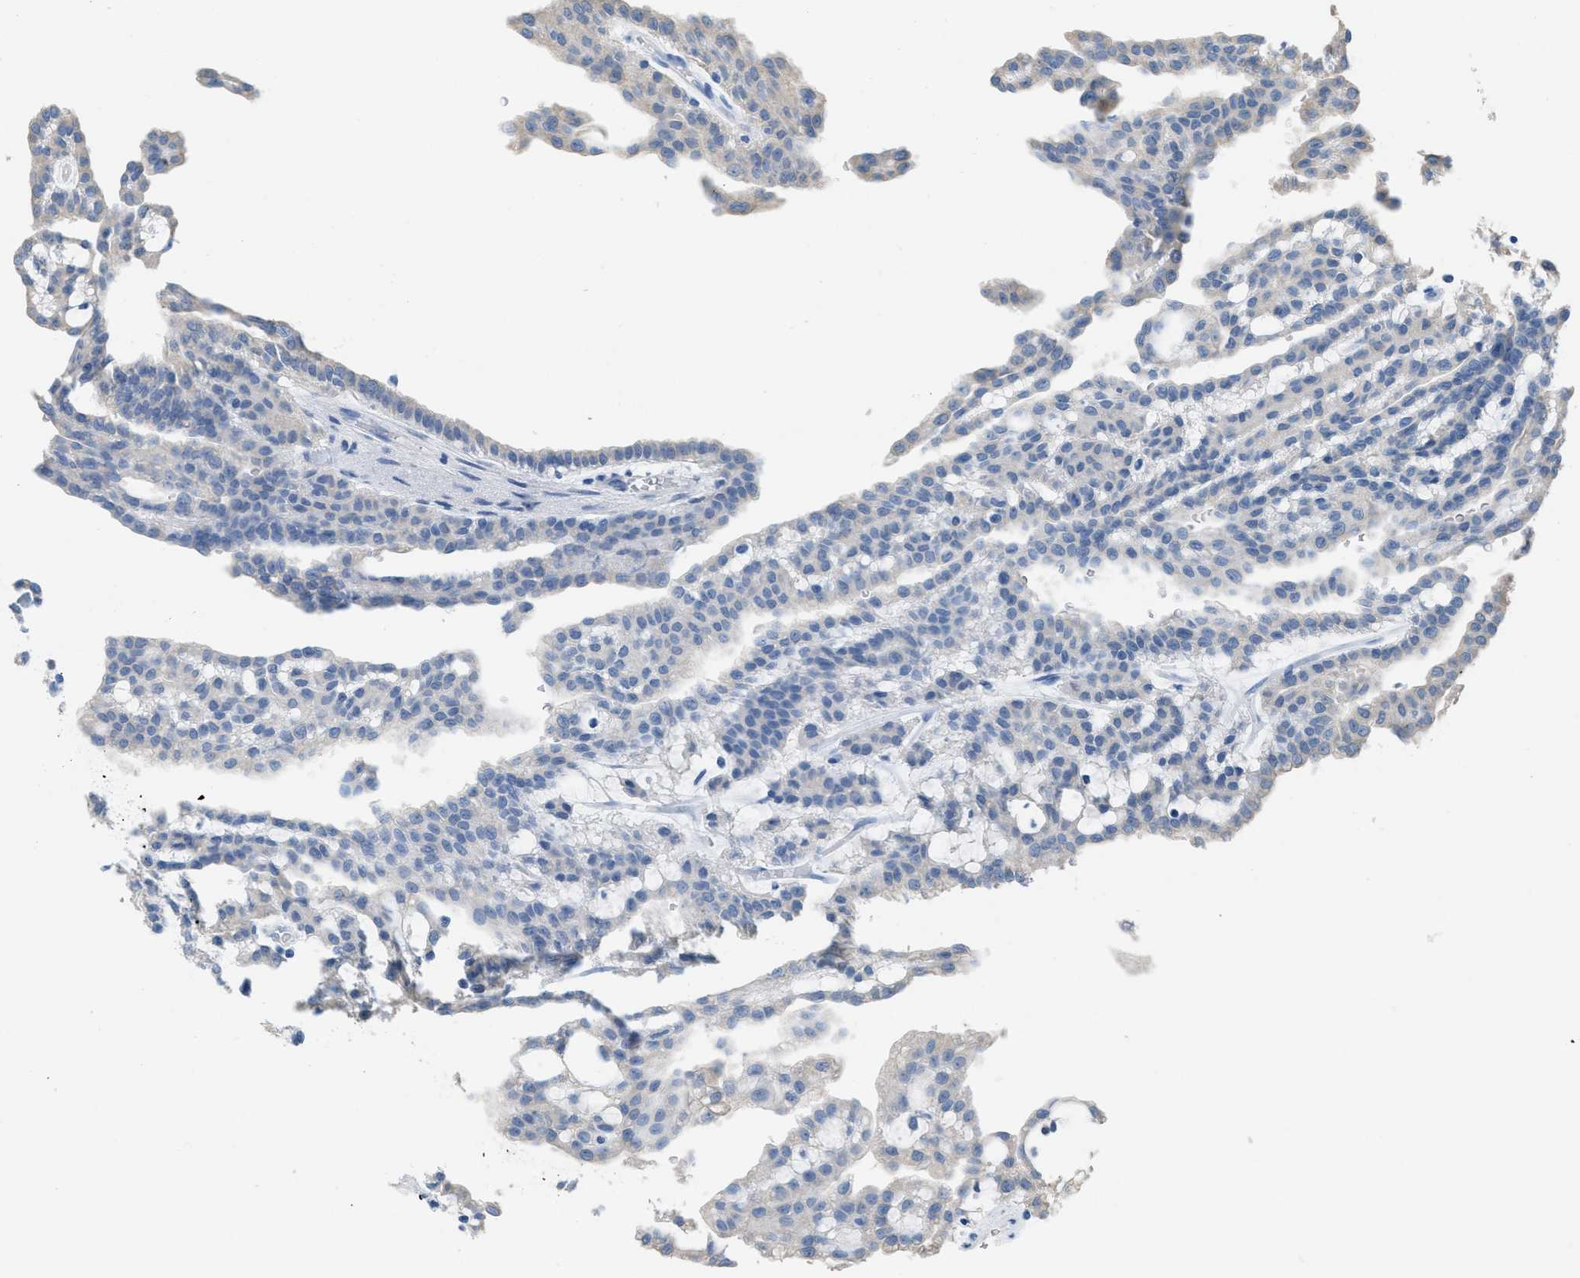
{"staining": {"intensity": "weak", "quantity": "<25%", "location": "cytoplasmic/membranous"}, "tissue": "renal cancer", "cell_type": "Tumor cells", "image_type": "cancer", "snomed": [{"axis": "morphology", "description": "Adenocarcinoma, NOS"}, {"axis": "topography", "description": "Kidney"}], "caption": "This is an immunohistochemistry image of human renal cancer. There is no positivity in tumor cells.", "gene": "ASGR1", "patient": {"sex": "male", "age": 63}}